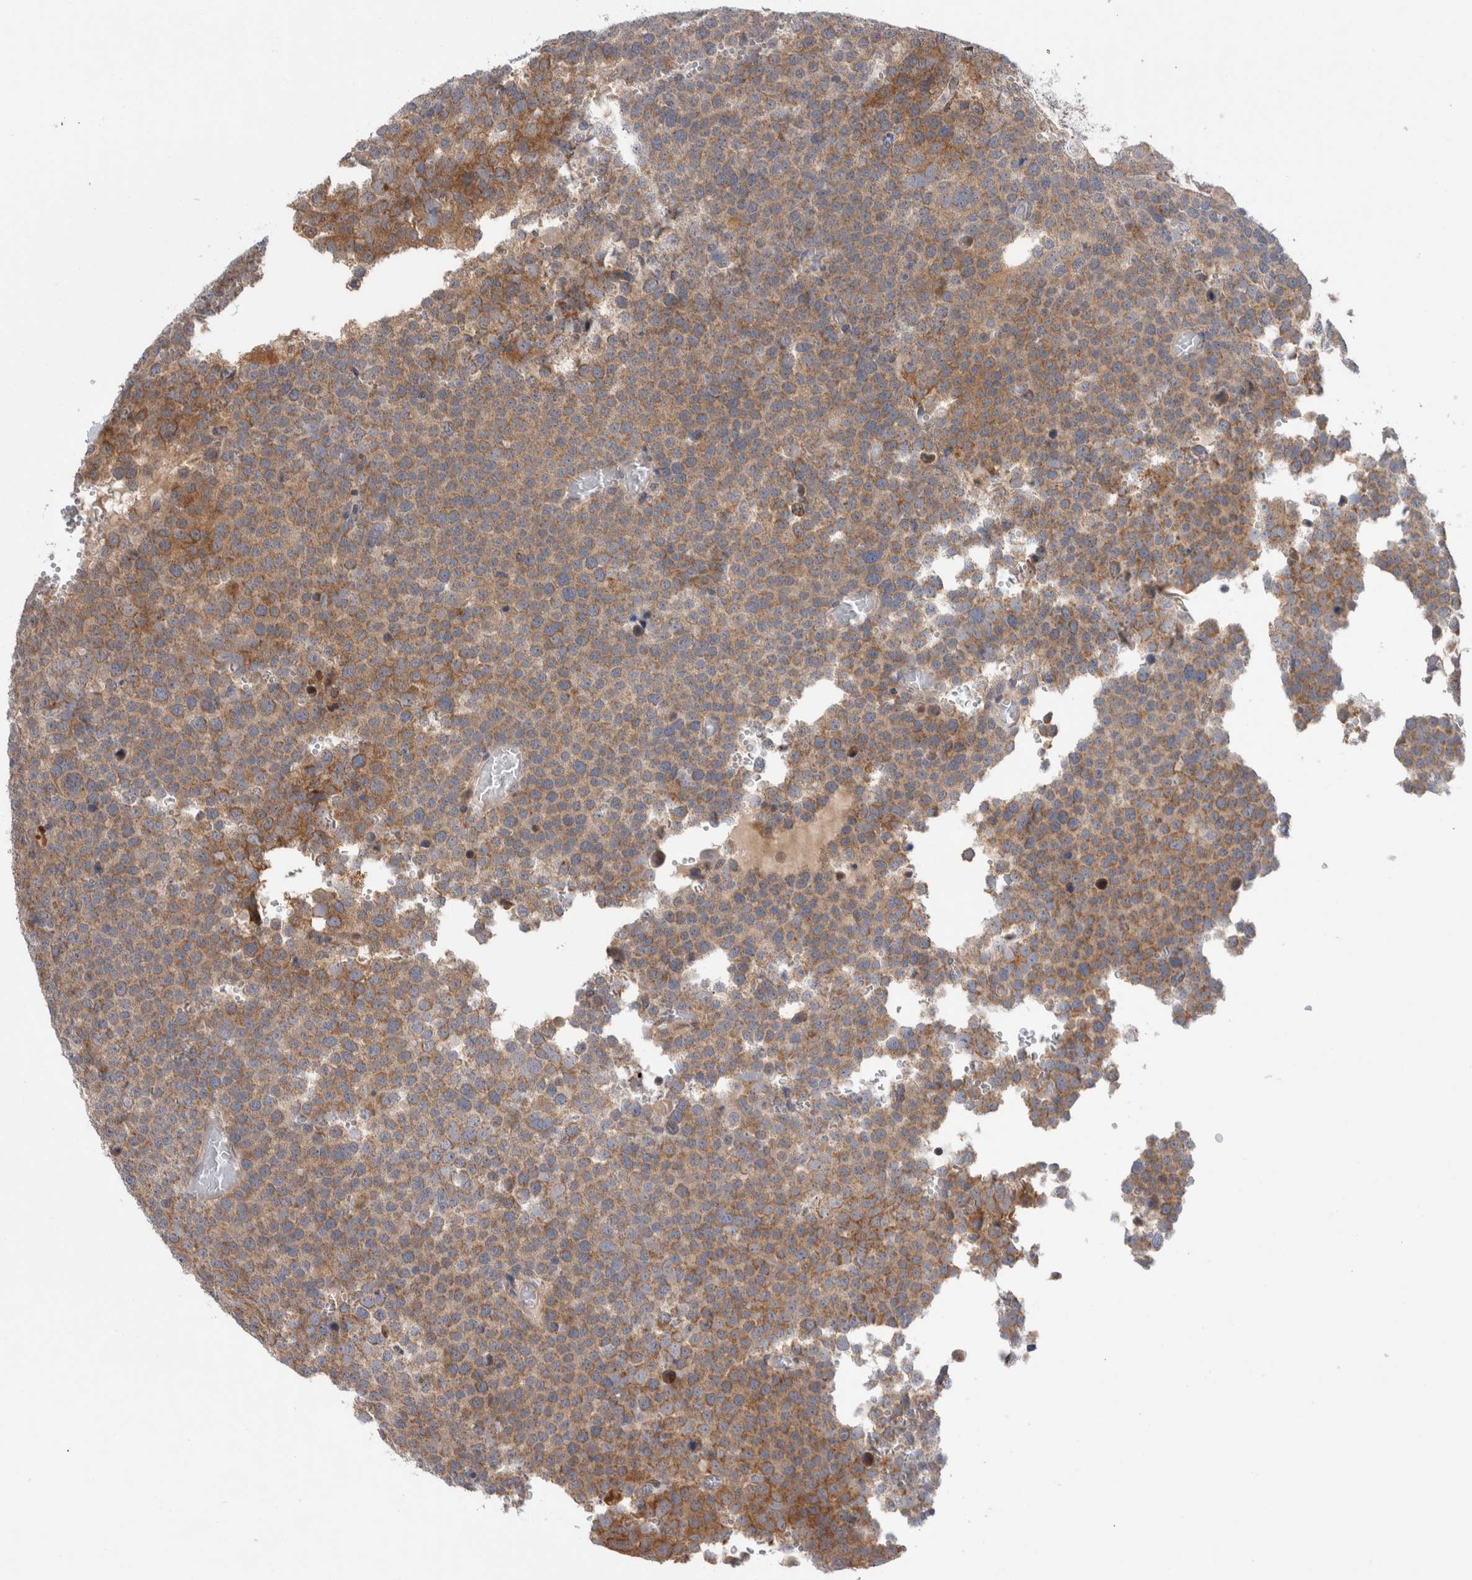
{"staining": {"intensity": "moderate", "quantity": ">75%", "location": "cytoplasmic/membranous"}, "tissue": "testis cancer", "cell_type": "Tumor cells", "image_type": "cancer", "snomed": [{"axis": "morphology", "description": "Seminoma, NOS"}, {"axis": "topography", "description": "Testis"}], "caption": "Moderate cytoplasmic/membranous staining for a protein is present in about >75% of tumor cells of seminoma (testis) using immunohistochemistry (IHC).", "gene": "MRPL37", "patient": {"sex": "male", "age": 71}}